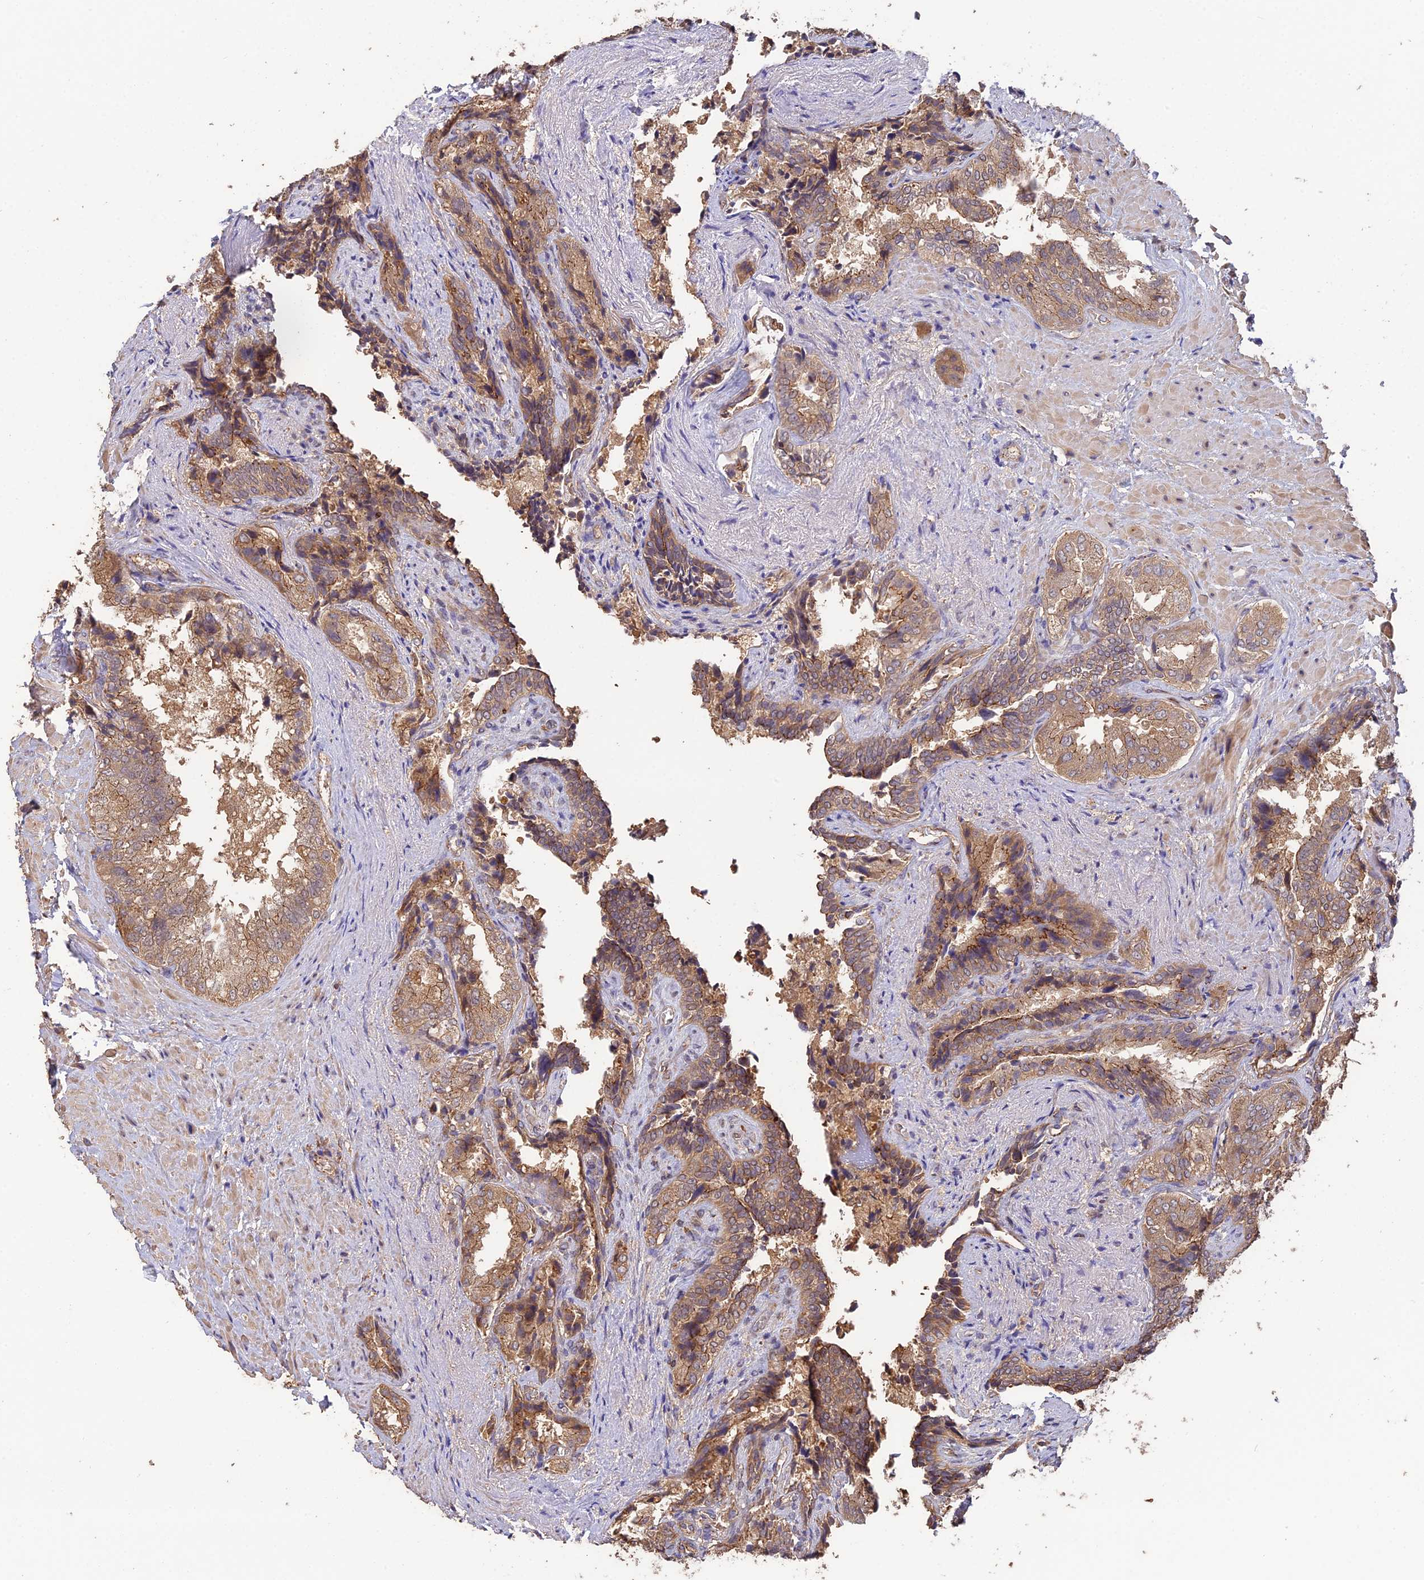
{"staining": {"intensity": "moderate", "quantity": ">75%", "location": "cytoplasmic/membranous"}, "tissue": "seminal vesicle", "cell_type": "Glandular cells", "image_type": "normal", "snomed": [{"axis": "morphology", "description": "Normal tissue, NOS"}, {"axis": "topography", "description": "Seminal veicle"}, {"axis": "topography", "description": "Peripheral nerve tissue"}], "caption": "Protein staining reveals moderate cytoplasmic/membranous expression in approximately >75% of glandular cells in normal seminal vesicle.", "gene": "ARHGAP40", "patient": {"sex": "male", "age": 63}}